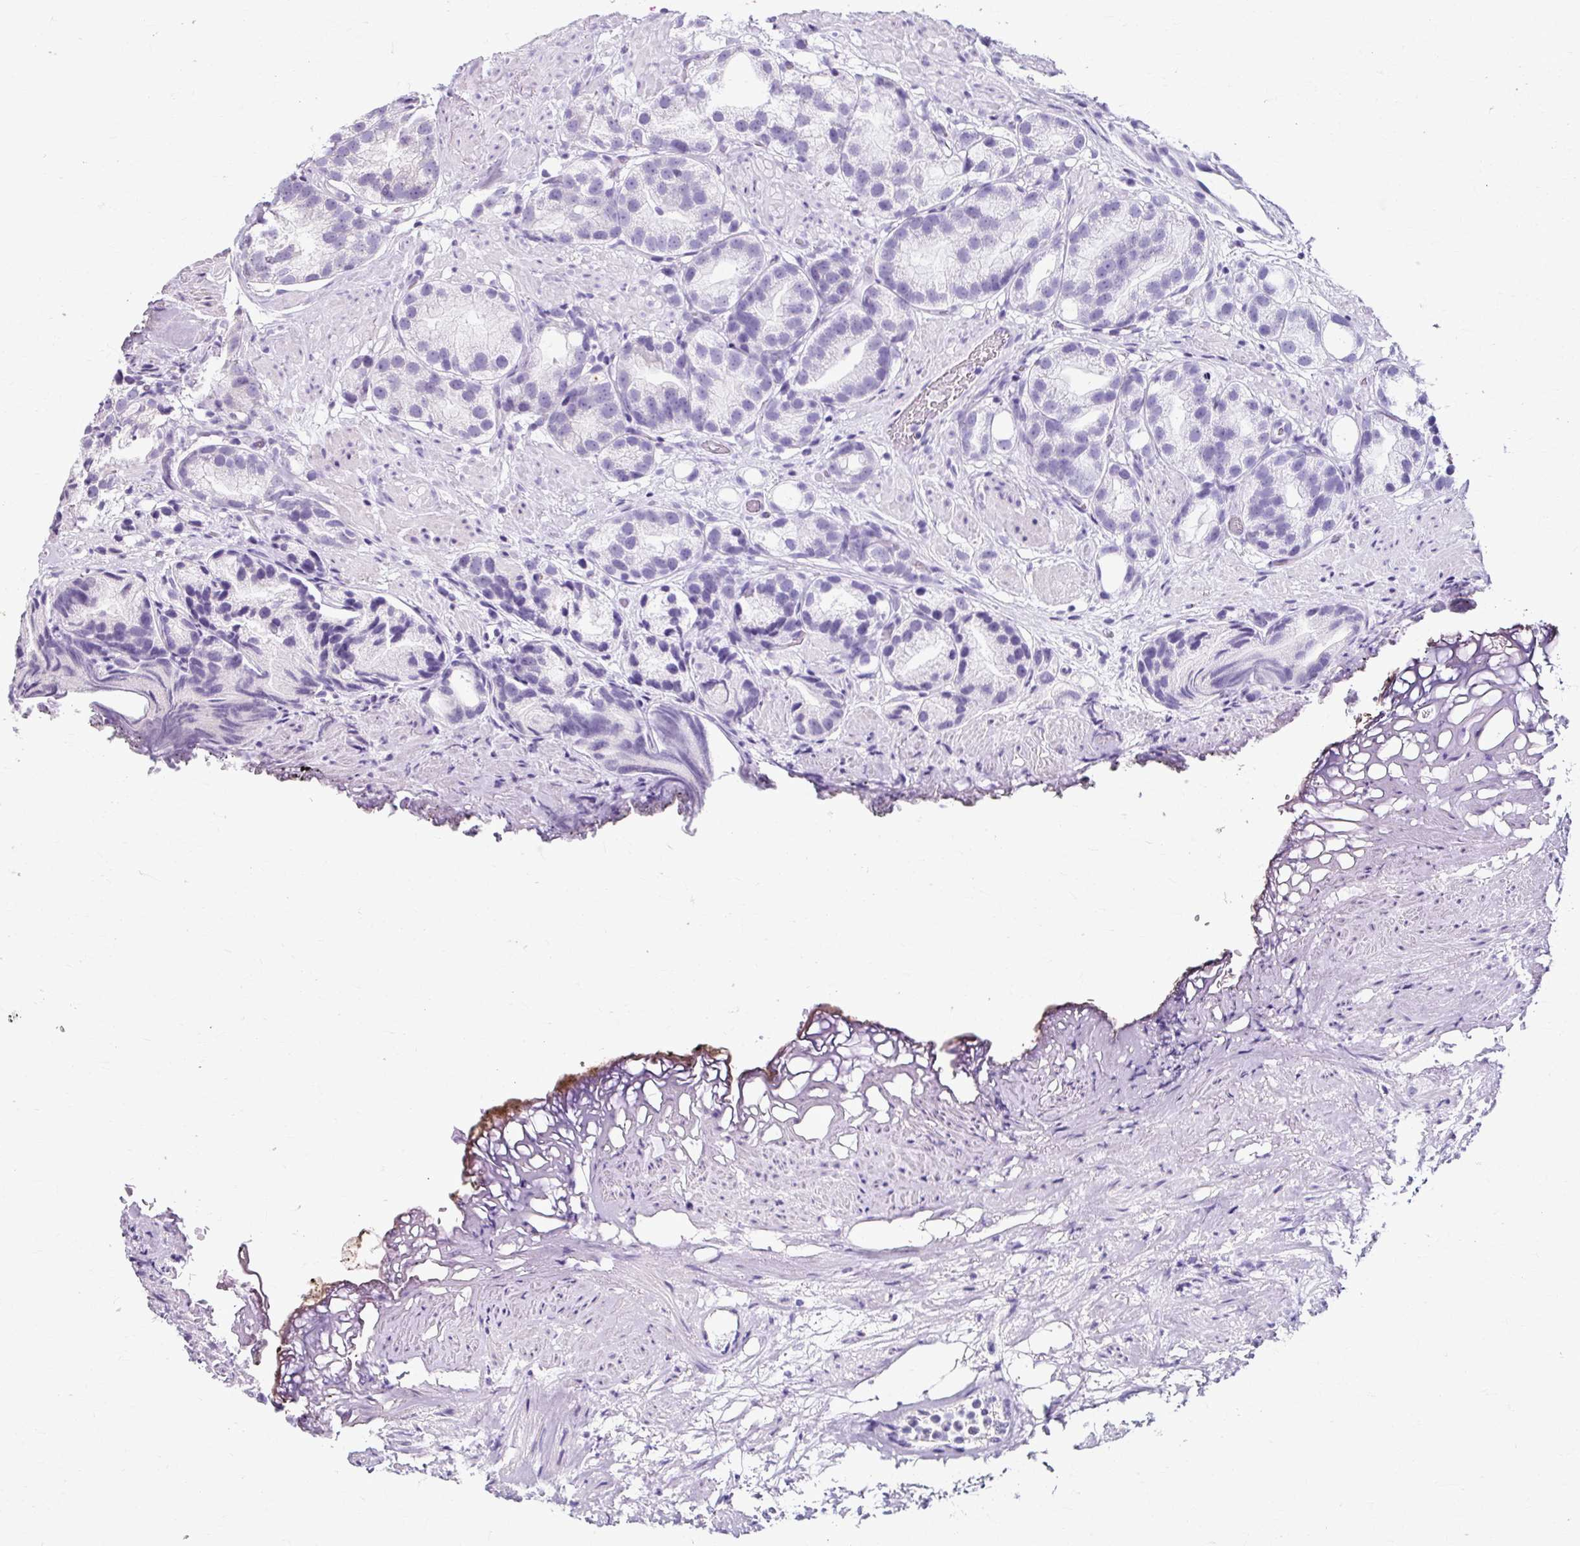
{"staining": {"intensity": "negative", "quantity": "none", "location": "none"}, "tissue": "prostate cancer", "cell_type": "Tumor cells", "image_type": "cancer", "snomed": [{"axis": "morphology", "description": "Adenocarcinoma, High grade"}, {"axis": "topography", "description": "Prostate"}], "caption": "An immunohistochemistry (IHC) micrograph of prostate adenocarcinoma (high-grade) is shown. There is no staining in tumor cells of prostate adenocarcinoma (high-grade).", "gene": "ZNF555", "patient": {"sex": "male", "age": 82}}